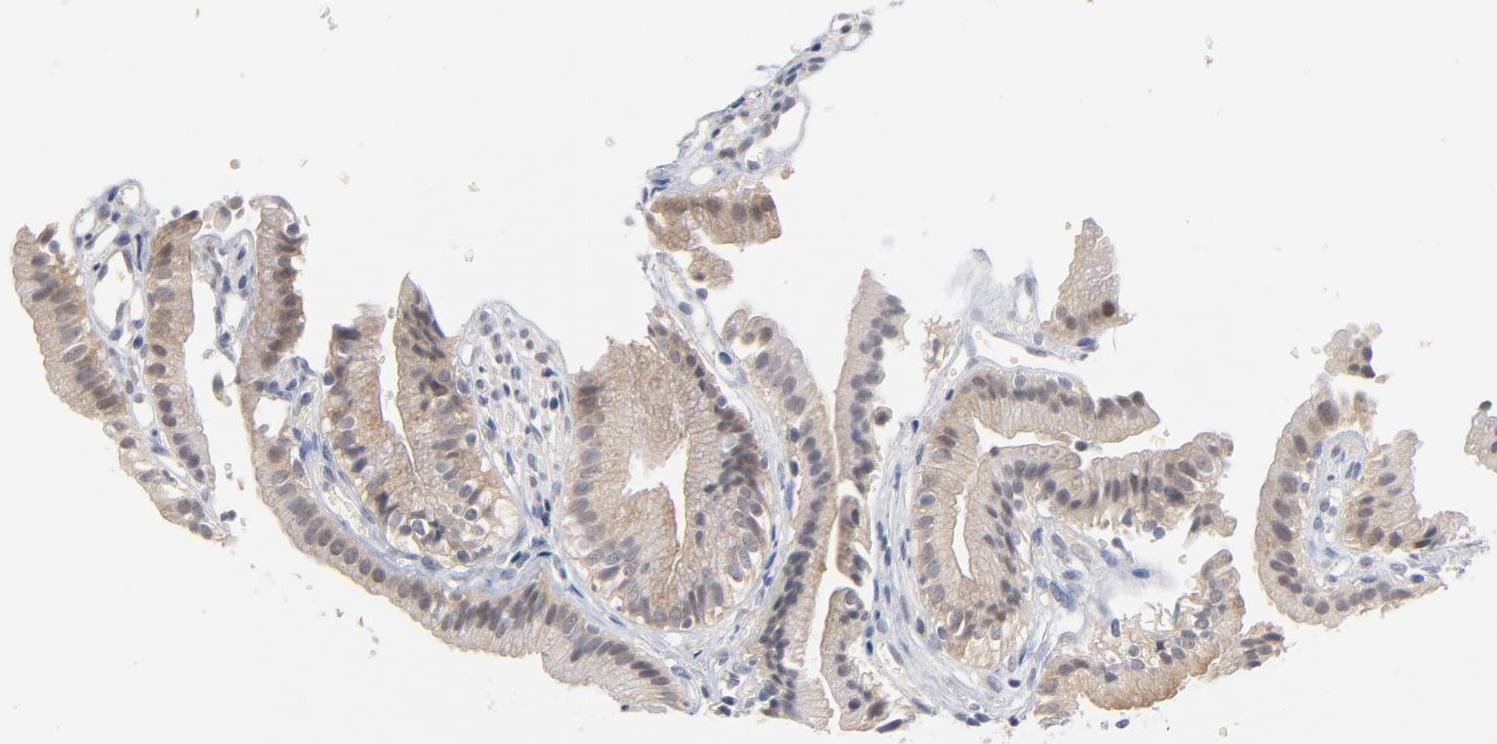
{"staining": {"intensity": "moderate", "quantity": ">75%", "location": "cytoplasmic/membranous"}, "tissue": "gallbladder", "cell_type": "Glandular cells", "image_type": "normal", "snomed": [{"axis": "morphology", "description": "Normal tissue, NOS"}, {"axis": "topography", "description": "Gallbladder"}], "caption": "Immunohistochemistry (IHC) (DAB) staining of normal human gallbladder demonstrates moderate cytoplasmic/membranous protein staining in about >75% of glandular cells. Using DAB (brown) and hematoxylin (blue) stains, captured at high magnification using brightfield microscopy.", "gene": "UBL4A", "patient": {"sex": "male", "age": 65}}